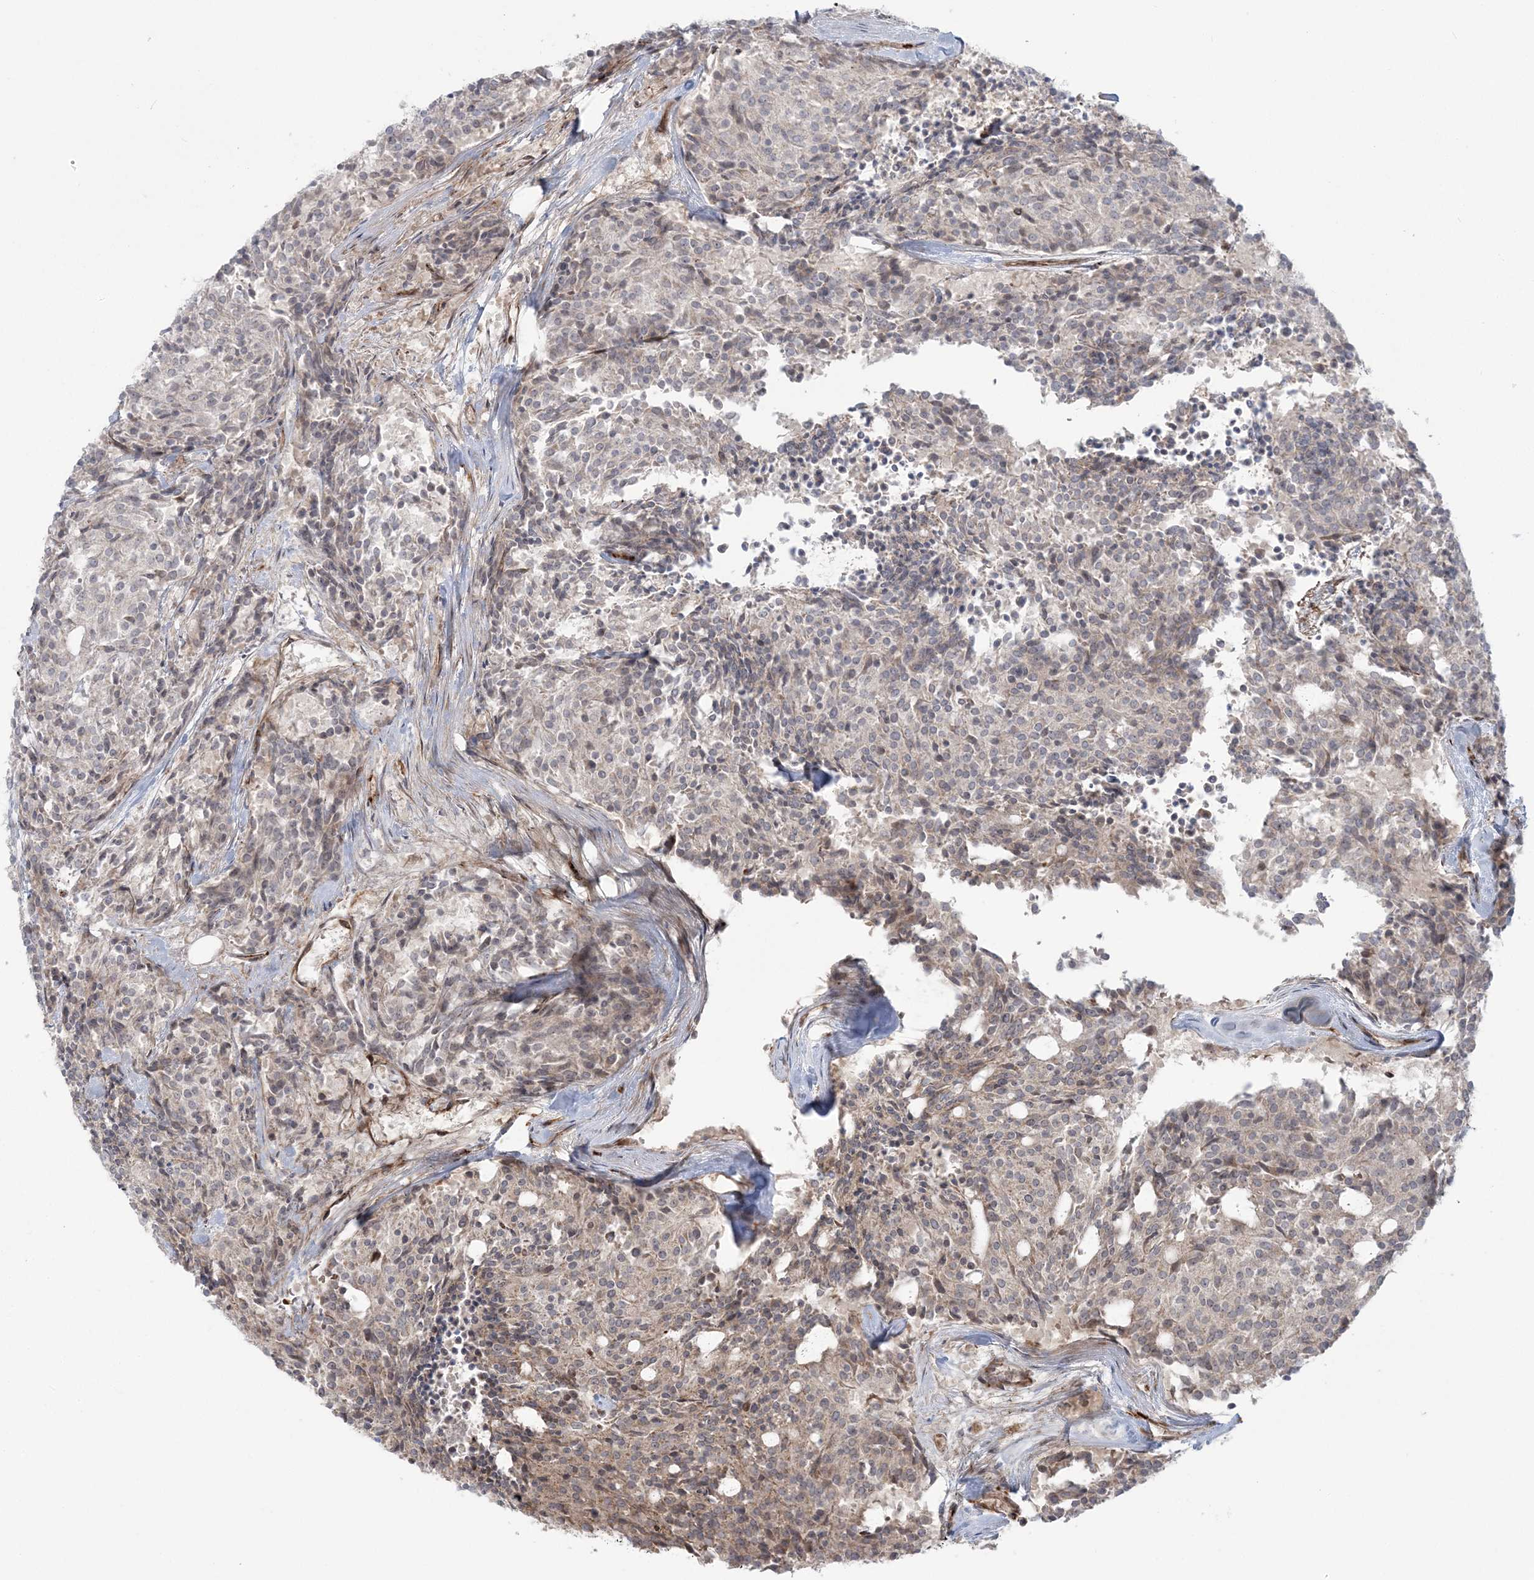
{"staining": {"intensity": "weak", "quantity": "<25%", "location": "cytoplasmic/membranous"}, "tissue": "carcinoid", "cell_type": "Tumor cells", "image_type": "cancer", "snomed": [{"axis": "morphology", "description": "Carcinoid, malignant, NOS"}, {"axis": "topography", "description": "Pancreas"}], "caption": "This is a micrograph of immunohistochemistry staining of carcinoid, which shows no positivity in tumor cells.", "gene": "NUDT9", "patient": {"sex": "female", "age": 54}}